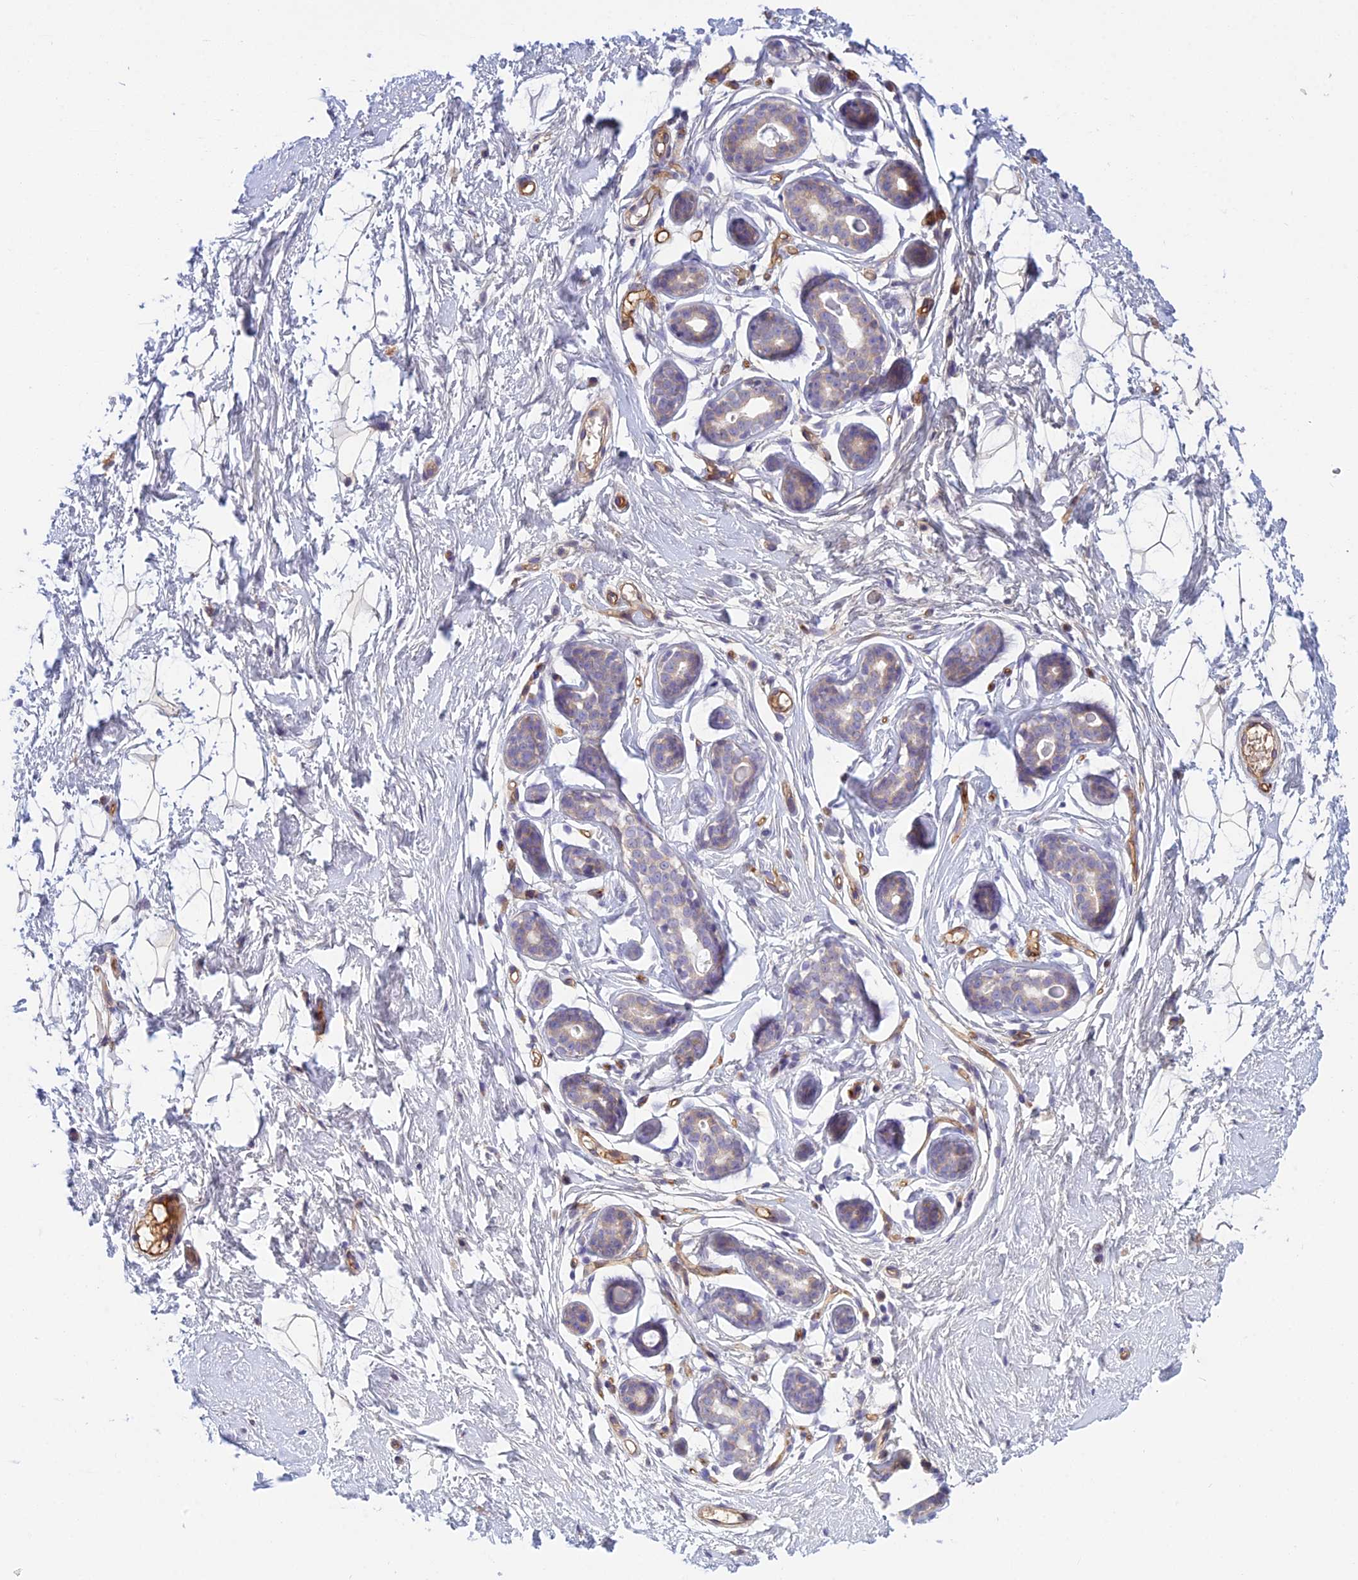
{"staining": {"intensity": "negative", "quantity": "none", "location": "none"}, "tissue": "breast", "cell_type": "Adipocytes", "image_type": "normal", "snomed": [{"axis": "morphology", "description": "Normal tissue, NOS"}, {"axis": "topography", "description": "Breast"}], "caption": "Human breast stained for a protein using immunohistochemistry (IHC) shows no staining in adipocytes.", "gene": "DUS2", "patient": {"sex": "female", "age": 23}}